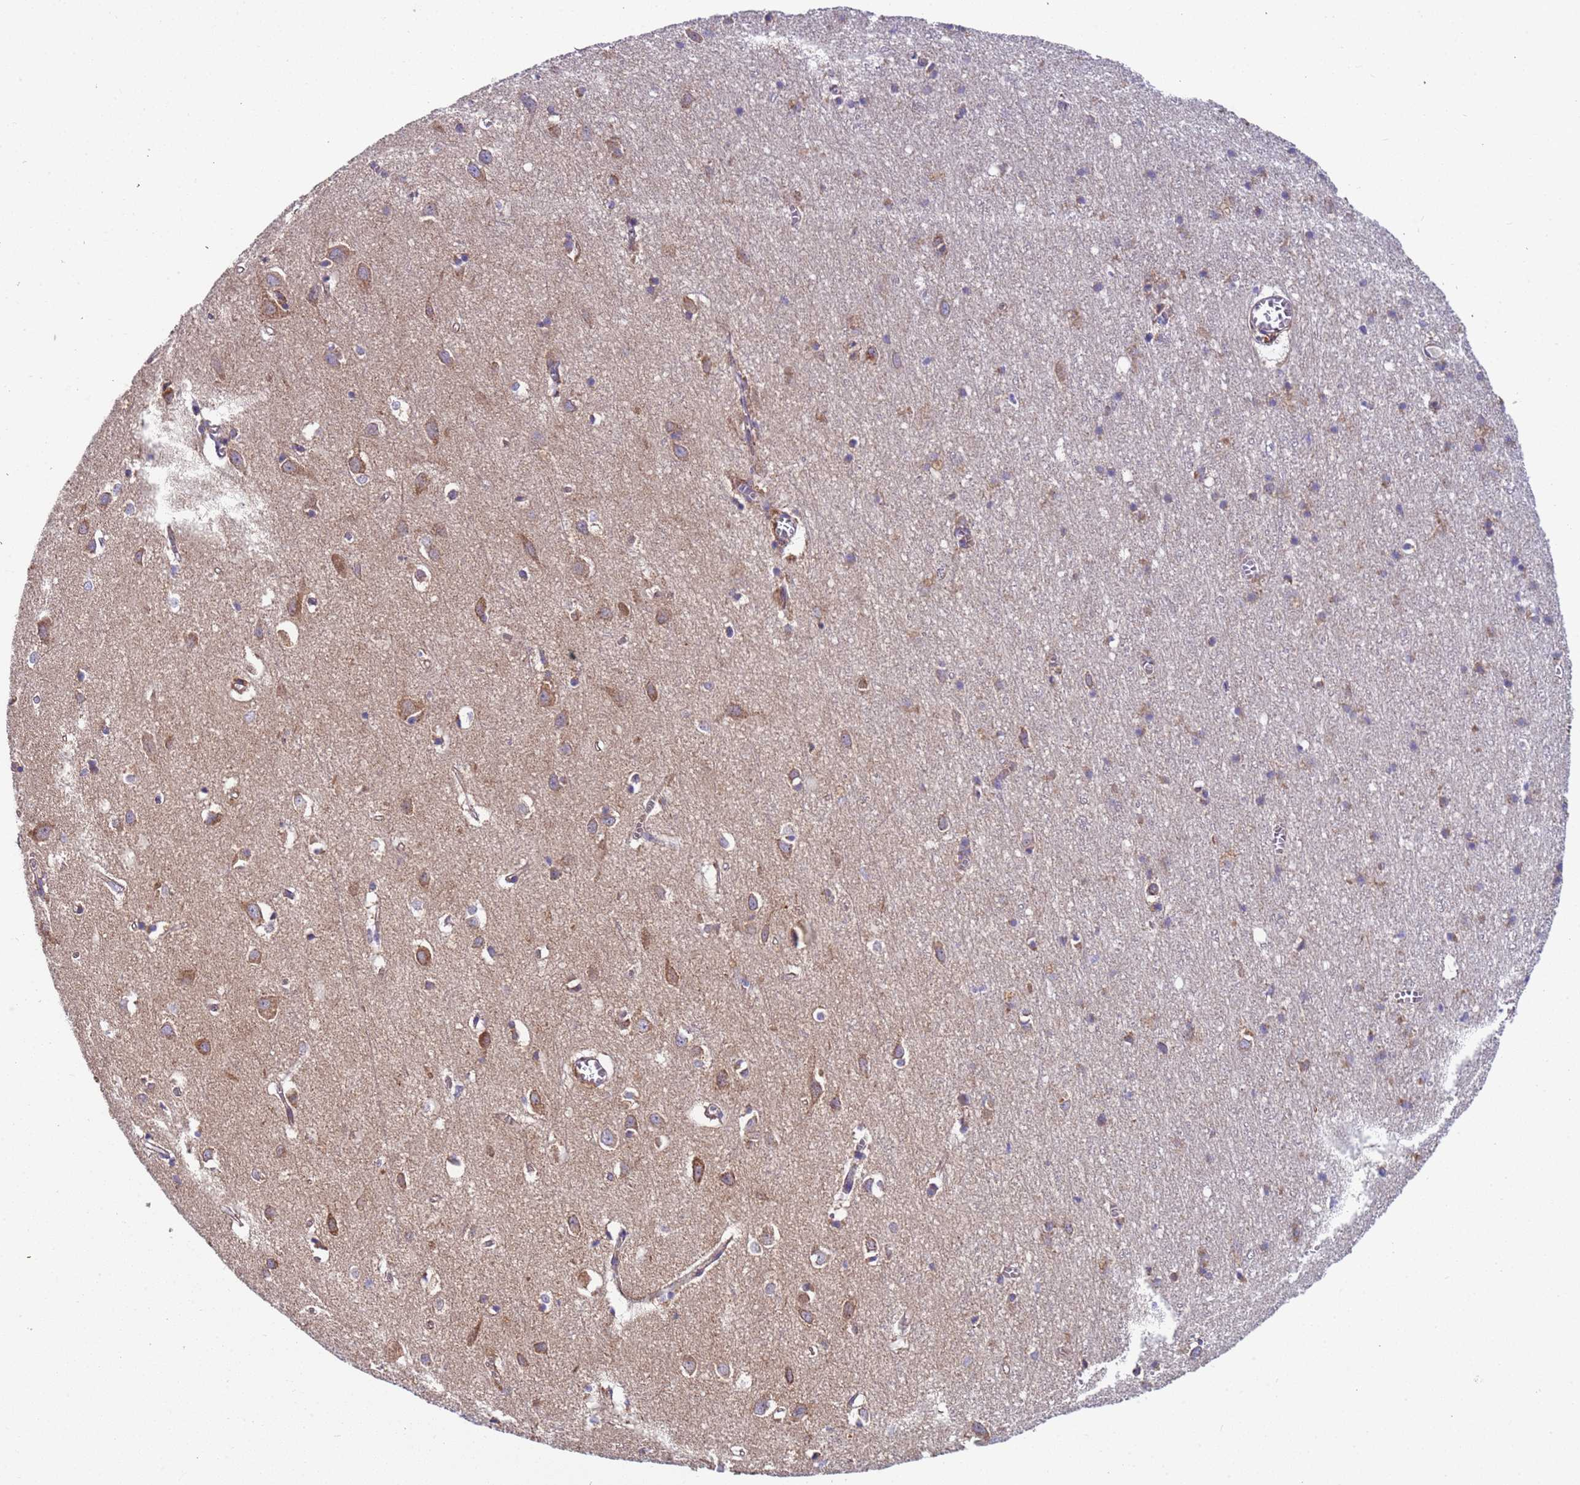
{"staining": {"intensity": "moderate", "quantity": "<25%", "location": "cytoplasmic/membranous"}, "tissue": "cerebral cortex", "cell_type": "Endothelial cells", "image_type": "normal", "snomed": [{"axis": "morphology", "description": "Normal tissue, NOS"}, {"axis": "topography", "description": "Cerebral cortex"}], "caption": "A brown stain labels moderate cytoplasmic/membranous positivity of a protein in endothelial cells of normal human cerebral cortex. Nuclei are stained in blue.", "gene": "TMEM126A", "patient": {"sex": "female", "age": 64}}